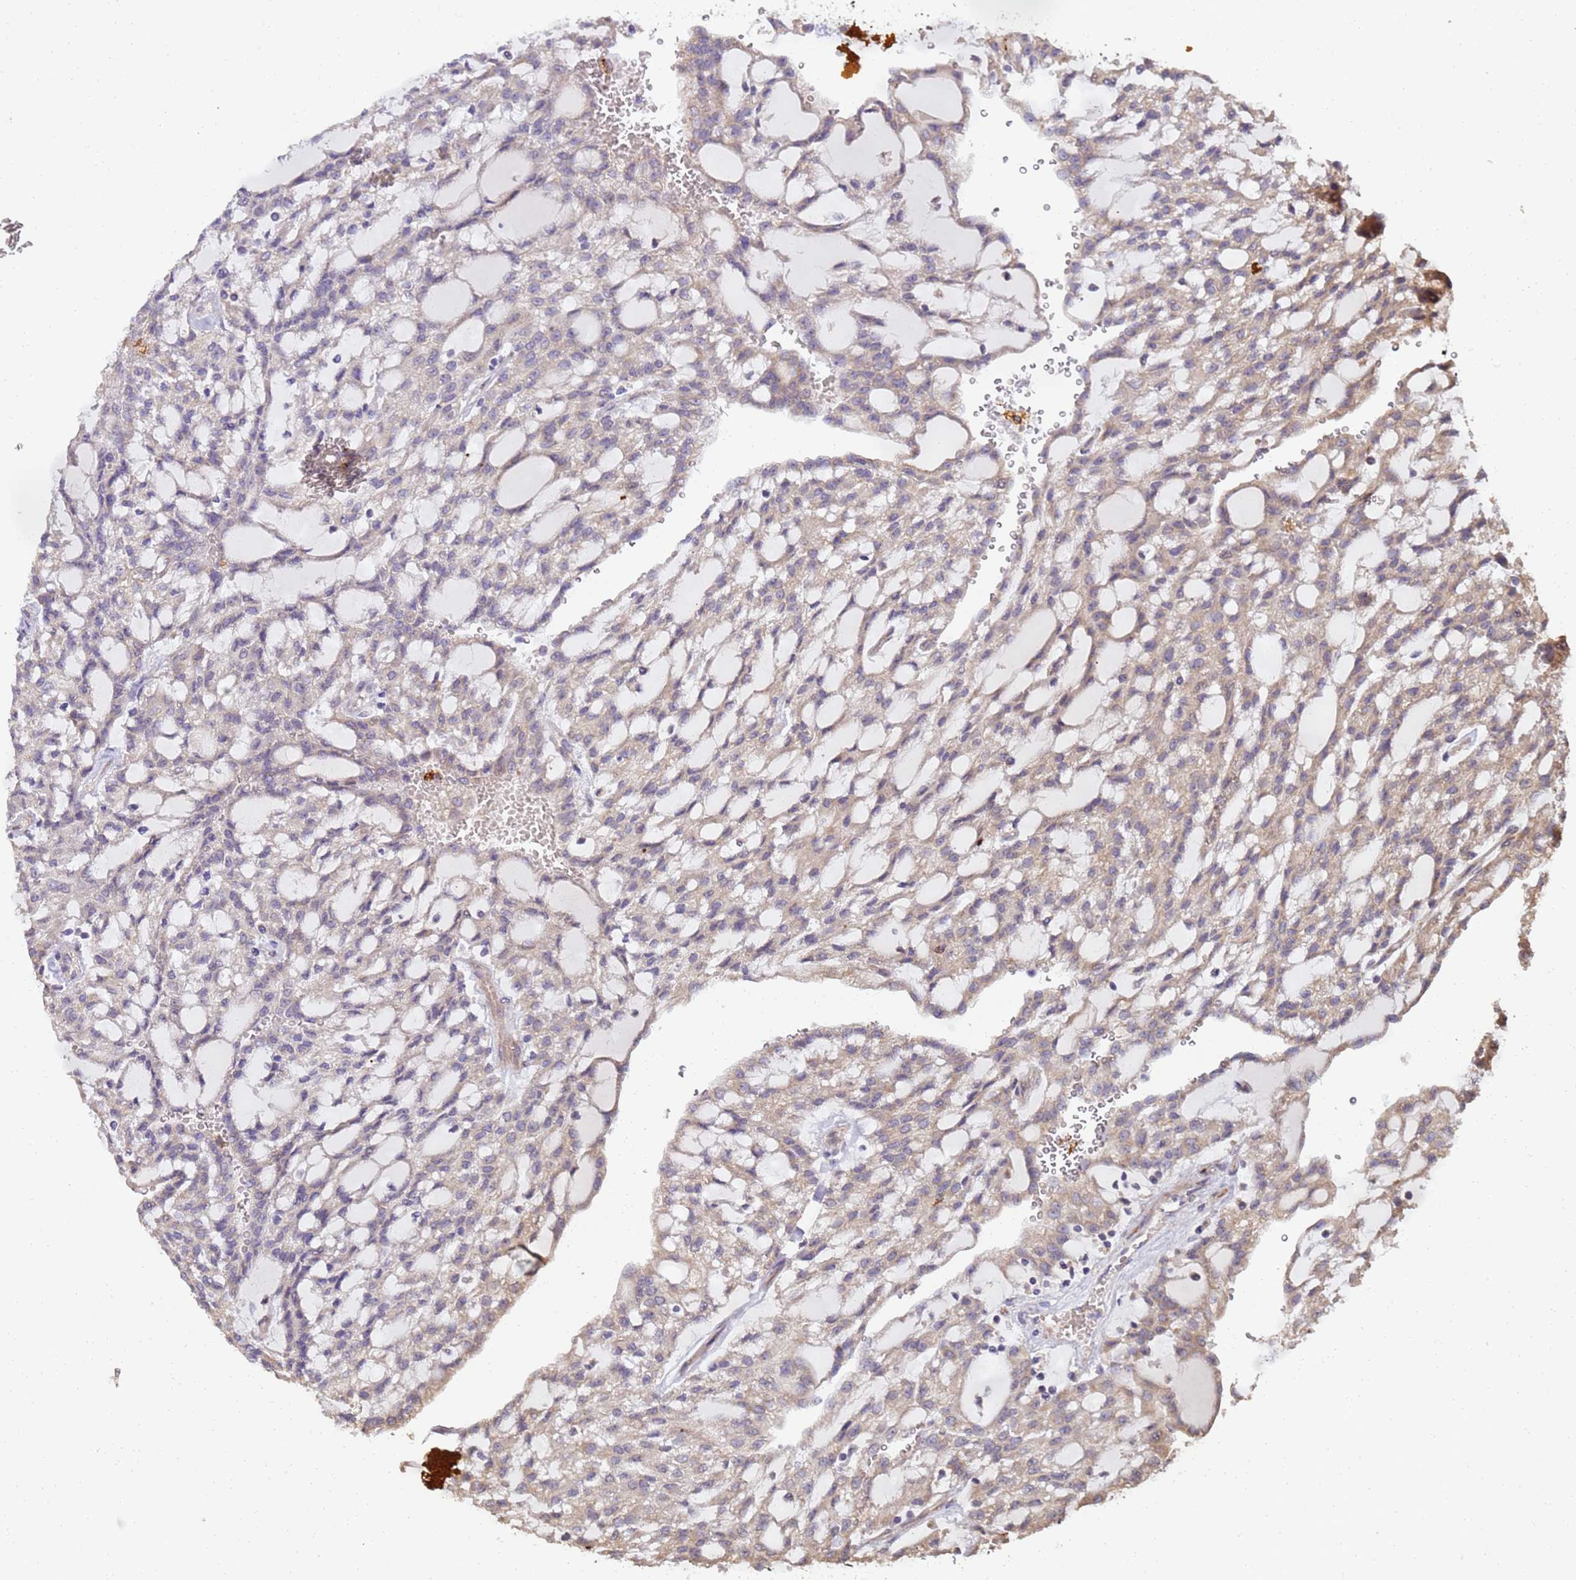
{"staining": {"intensity": "weak", "quantity": "25%-75%", "location": "cytoplasmic/membranous"}, "tissue": "renal cancer", "cell_type": "Tumor cells", "image_type": "cancer", "snomed": [{"axis": "morphology", "description": "Adenocarcinoma, NOS"}, {"axis": "topography", "description": "Kidney"}], "caption": "This is an image of immunohistochemistry staining of renal cancer (adenocarcinoma), which shows weak expression in the cytoplasmic/membranous of tumor cells.", "gene": "RAPGEF3", "patient": {"sex": "male", "age": 63}}